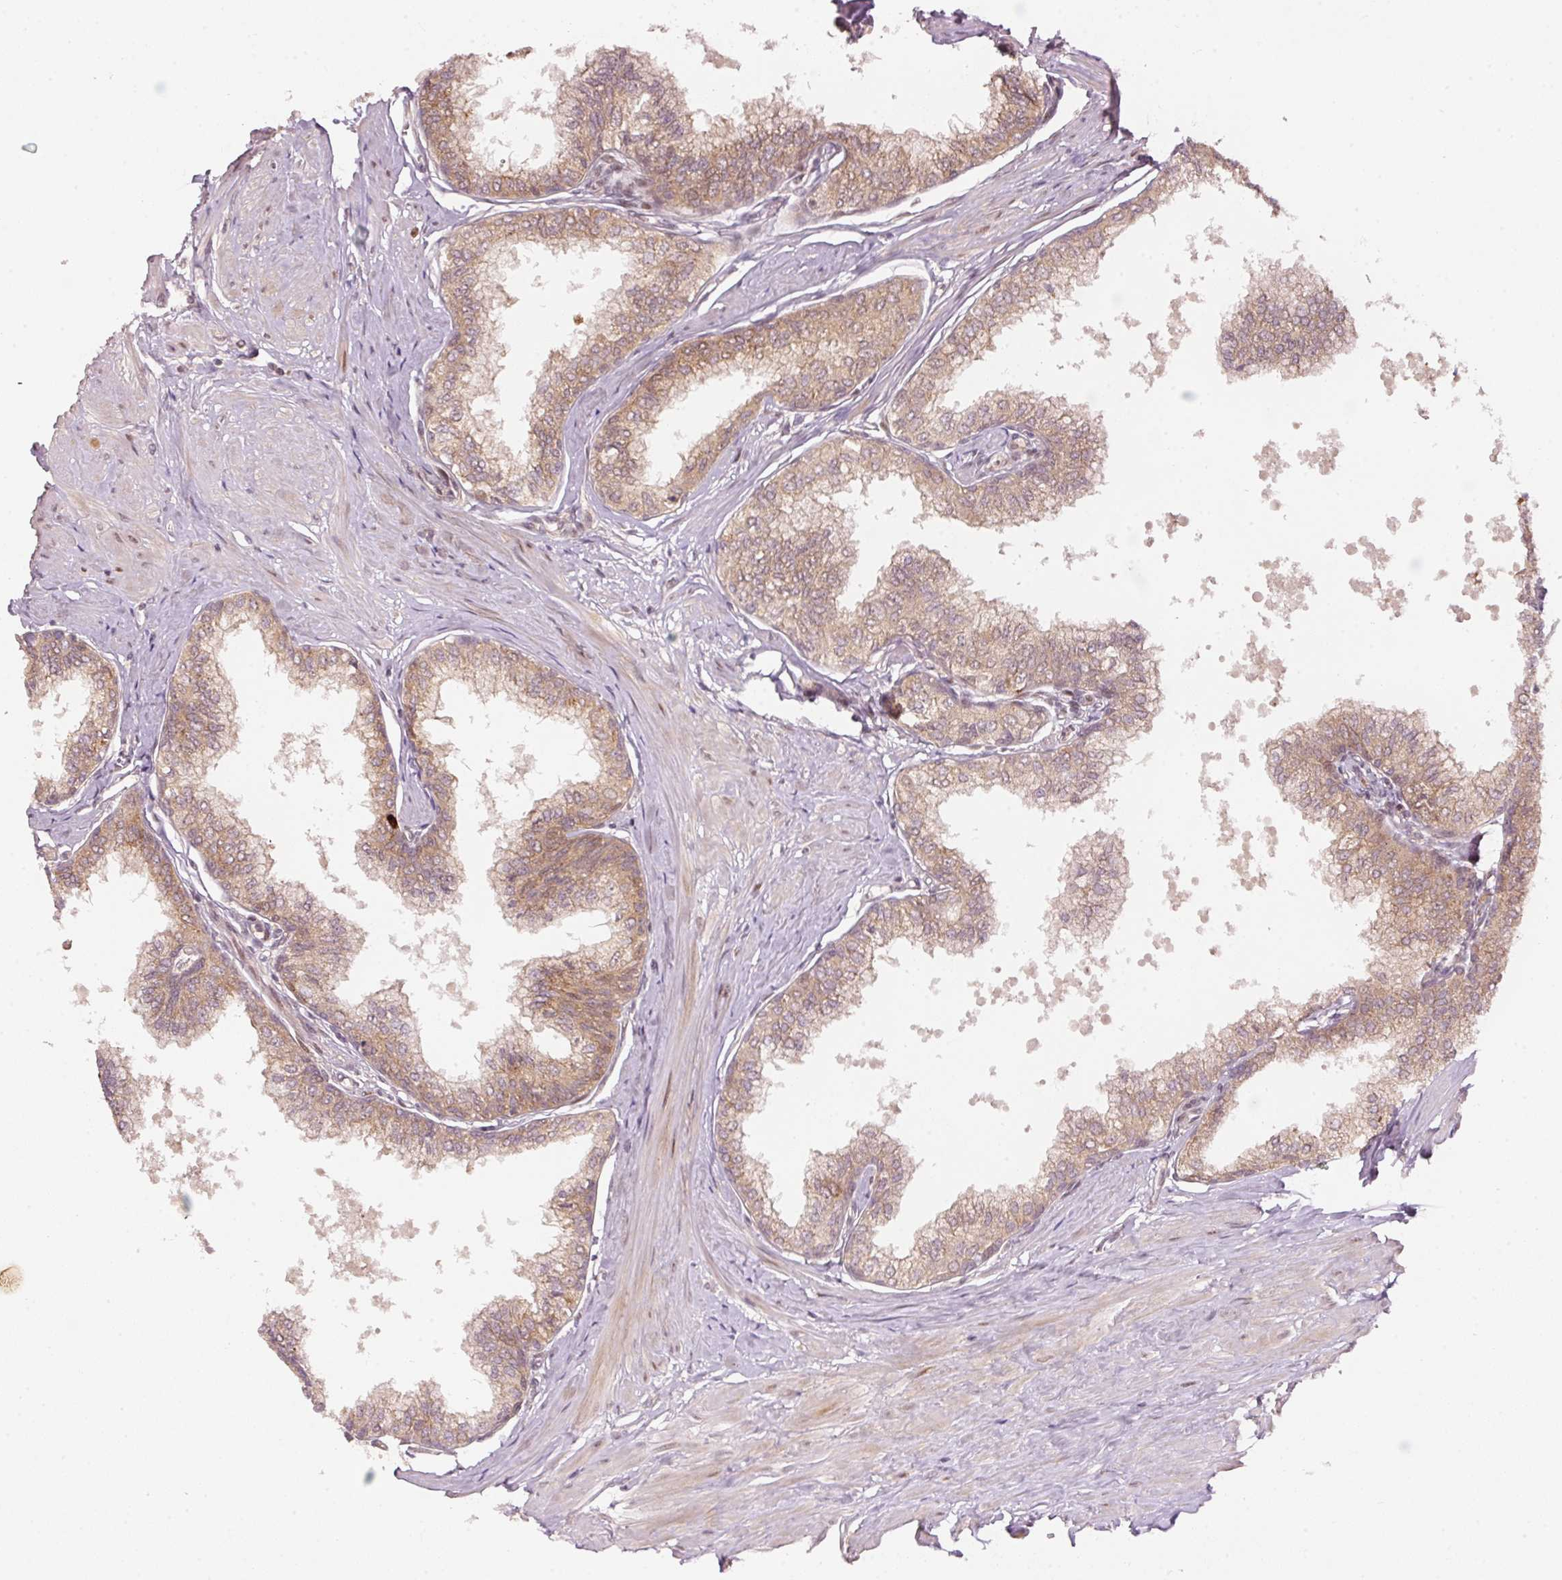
{"staining": {"intensity": "moderate", "quantity": ">75%", "location": "cytoplasmic/membranous"}, "tissue": "seminal vesicle", "cell_type": "Glandular cells", "image_type": "normal", "snomed": [{"axis": "morphology", "description": "Normal tissue, NOS"}, {"axis": "topography", "description": "Prostate"}, {"axis": "topography", "description": "Seminal veicle"}], "caption": "Immunohistochemical staining of normal human seminal vesicle demonstrates moderate cytoplasmic/membranous protein expression in about >75% of glandular cells. (brown staining indicates protein expression, while blue staining denotes nuclei).", "gene": "PCDHB1", "patient": {"sex": "male", "age": 60}}